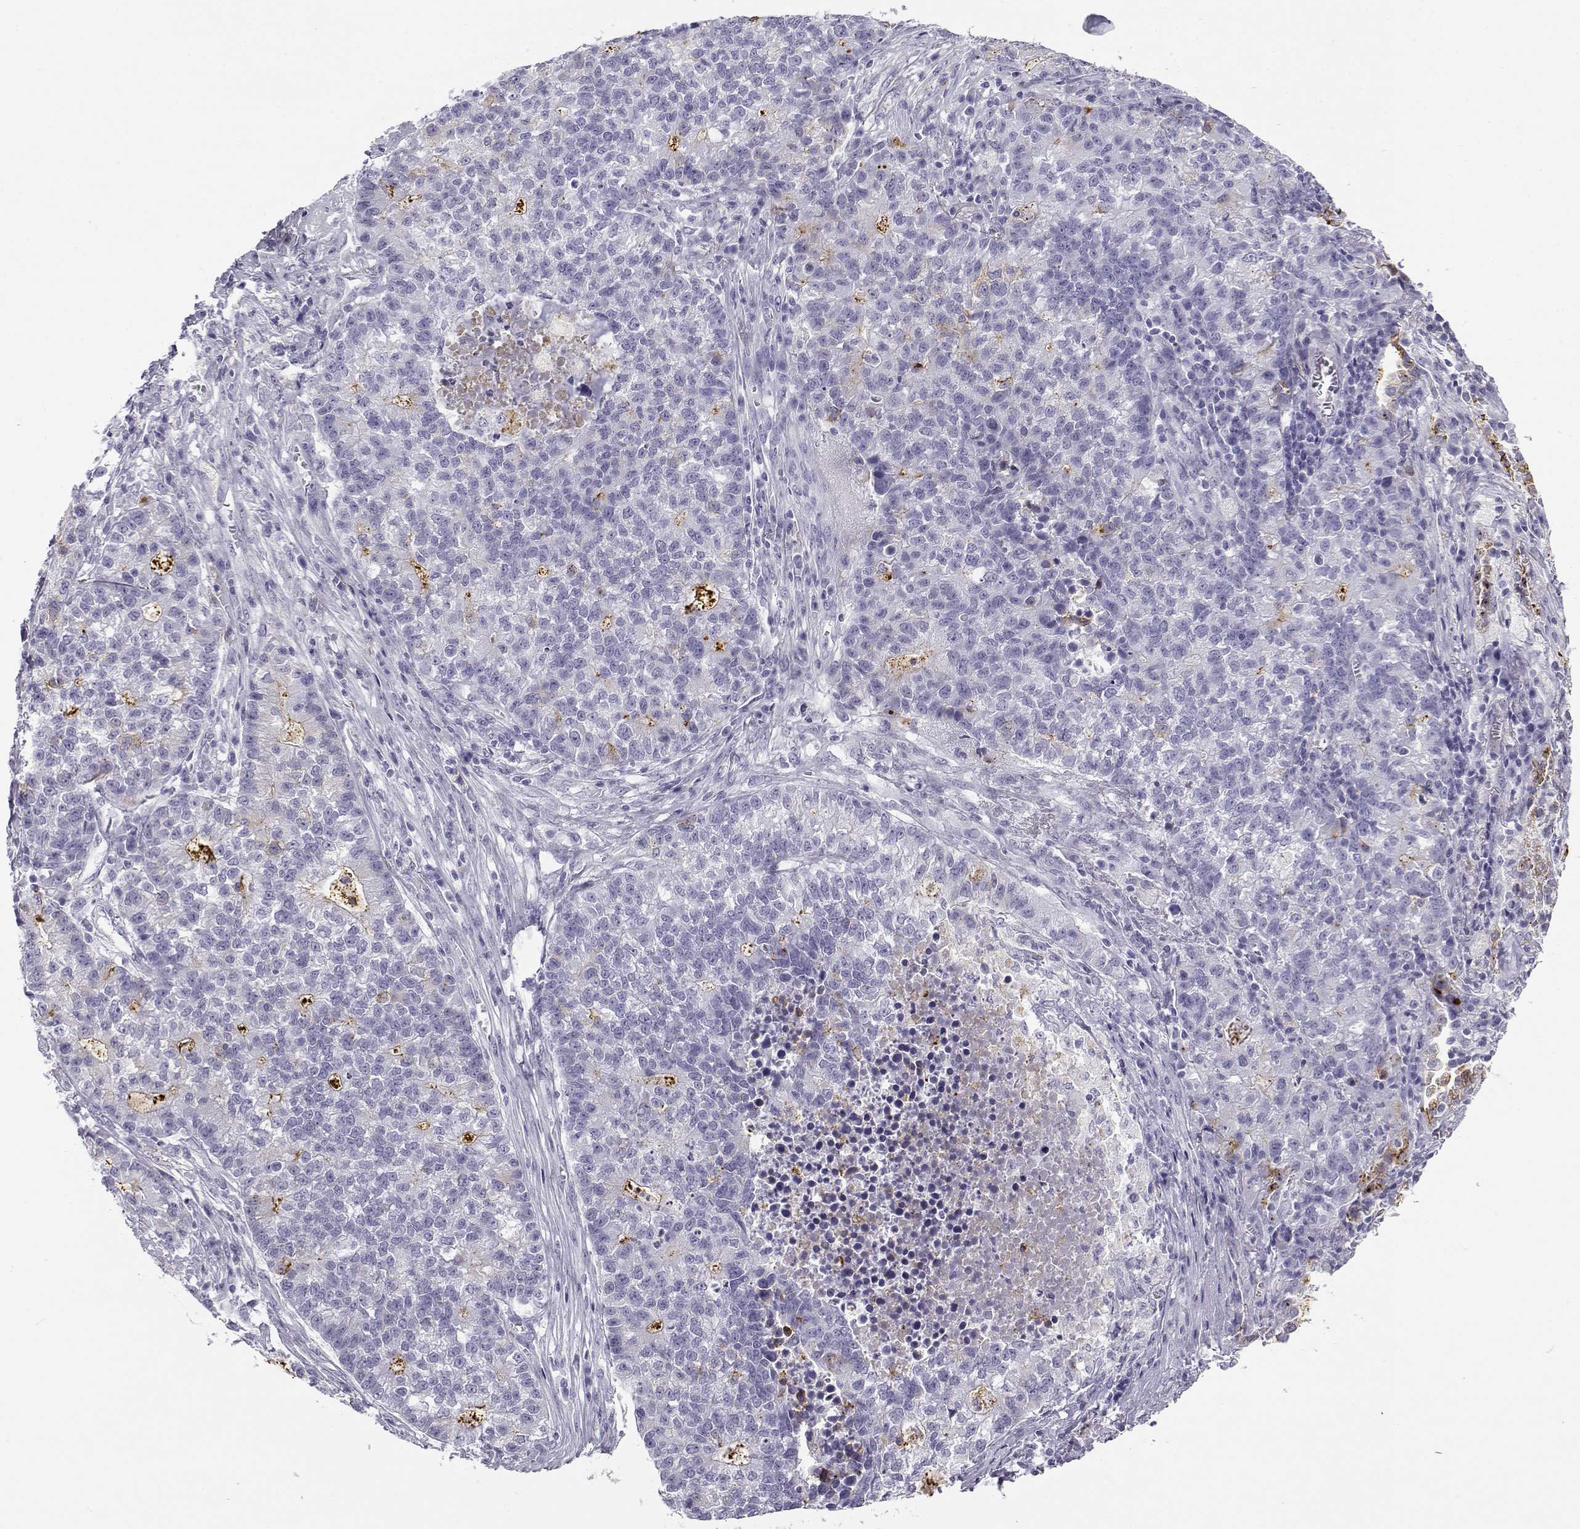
{"staining": {"intensity": "negative", "quantity": "none", "location": "none"}, "tissue": "lung cancer", "cell_type": "Tumor cells", "image_type": "cancer", "snomed": [{"axis": "morphology", "description": "Adenocarcinoma, NOS"}, {"axis": "topography", "description": "Lung"}], "caption": "Immunohistochemistry (IHC) of lung cancer shows no positivity in tumor cells.", "gene": "RHOXF2", "patient": {"sex": "male", "age": 57}}